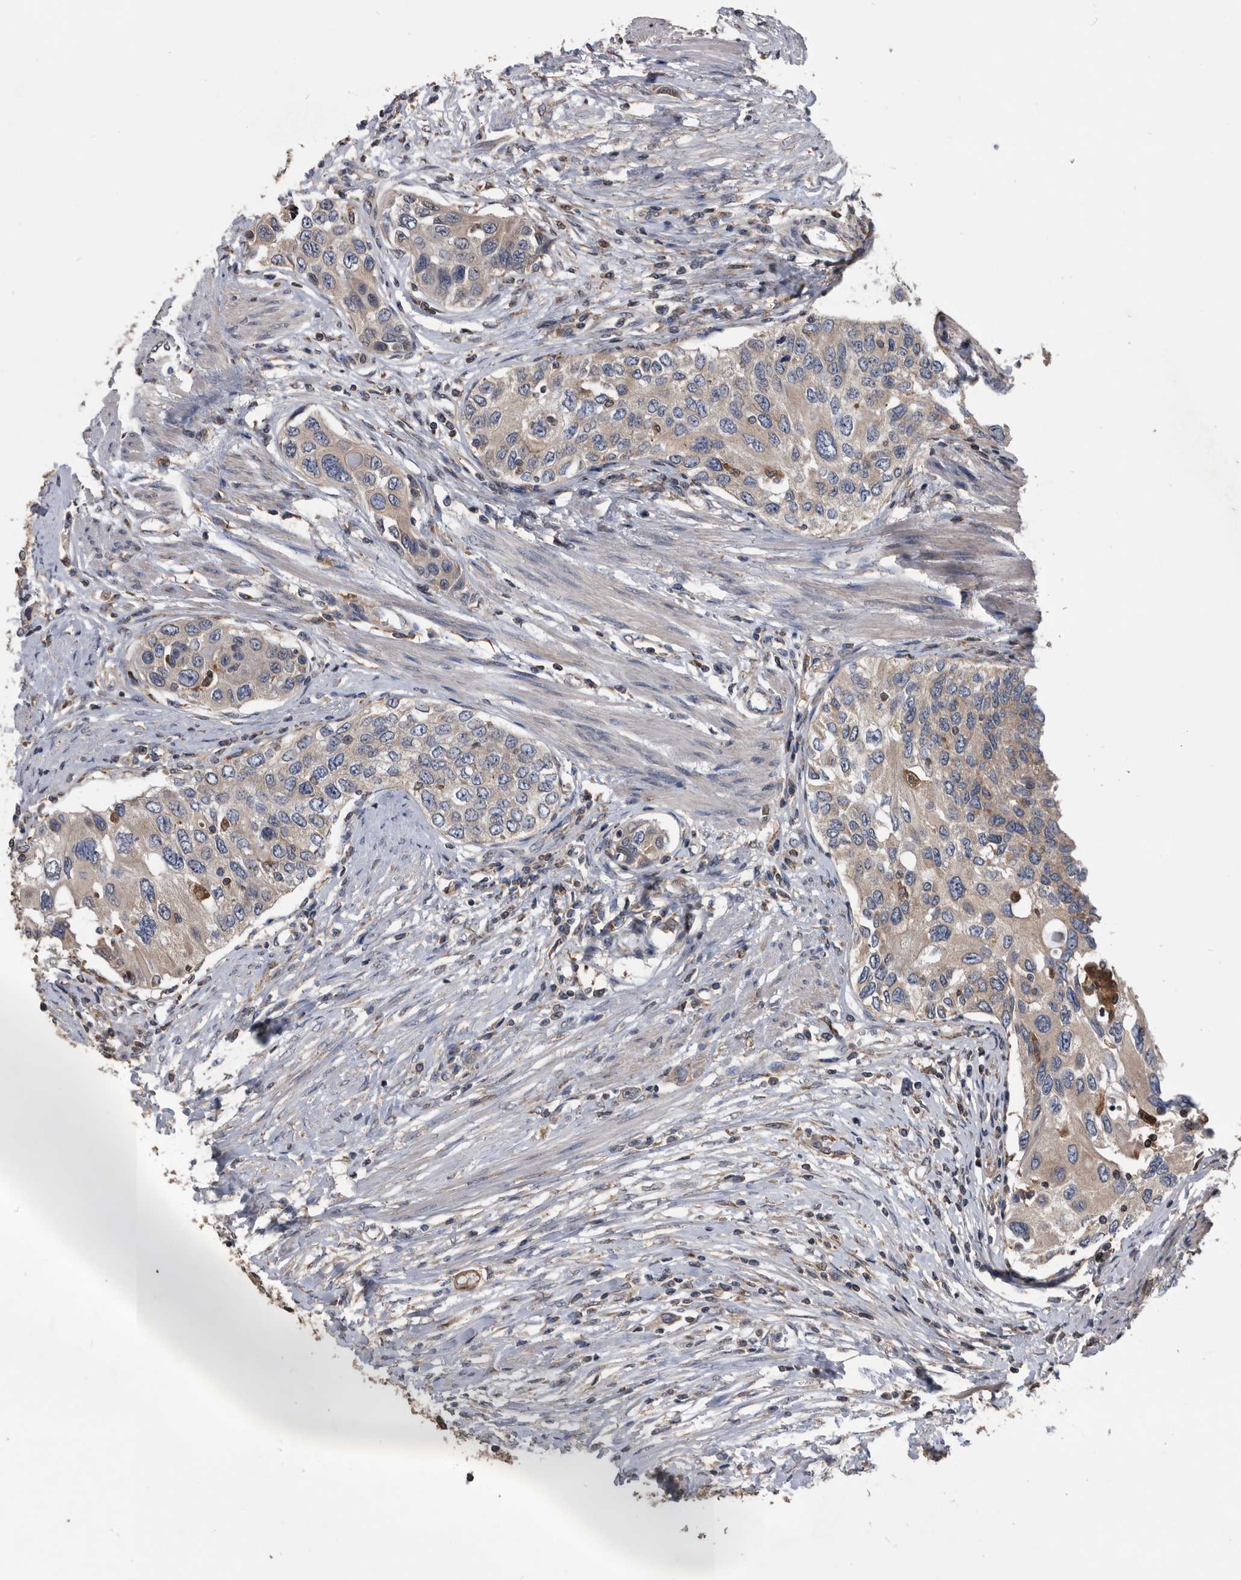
{"staining": {"intensity": "weak", "quantity": "25%-75%", "location": "cytoplasmic/membranous"}, "tissue": "urothelial cancer", "cell_type": "Tumor cells", "image_type": "cancer", "snomed": [{"axis": "morphology", "description": "Urothelial carcinoma, High grade"}, {"axis": "topography", "description": "Urinary bladder"}], "caption": "Urothelial carcinoma (high-grade) tissue reveals weak cytoplasmic/membranous positivity in about 25%-75% of tumor cells", "gene": "NRBP1", "patient": {"sex": "female", "age": 56}}